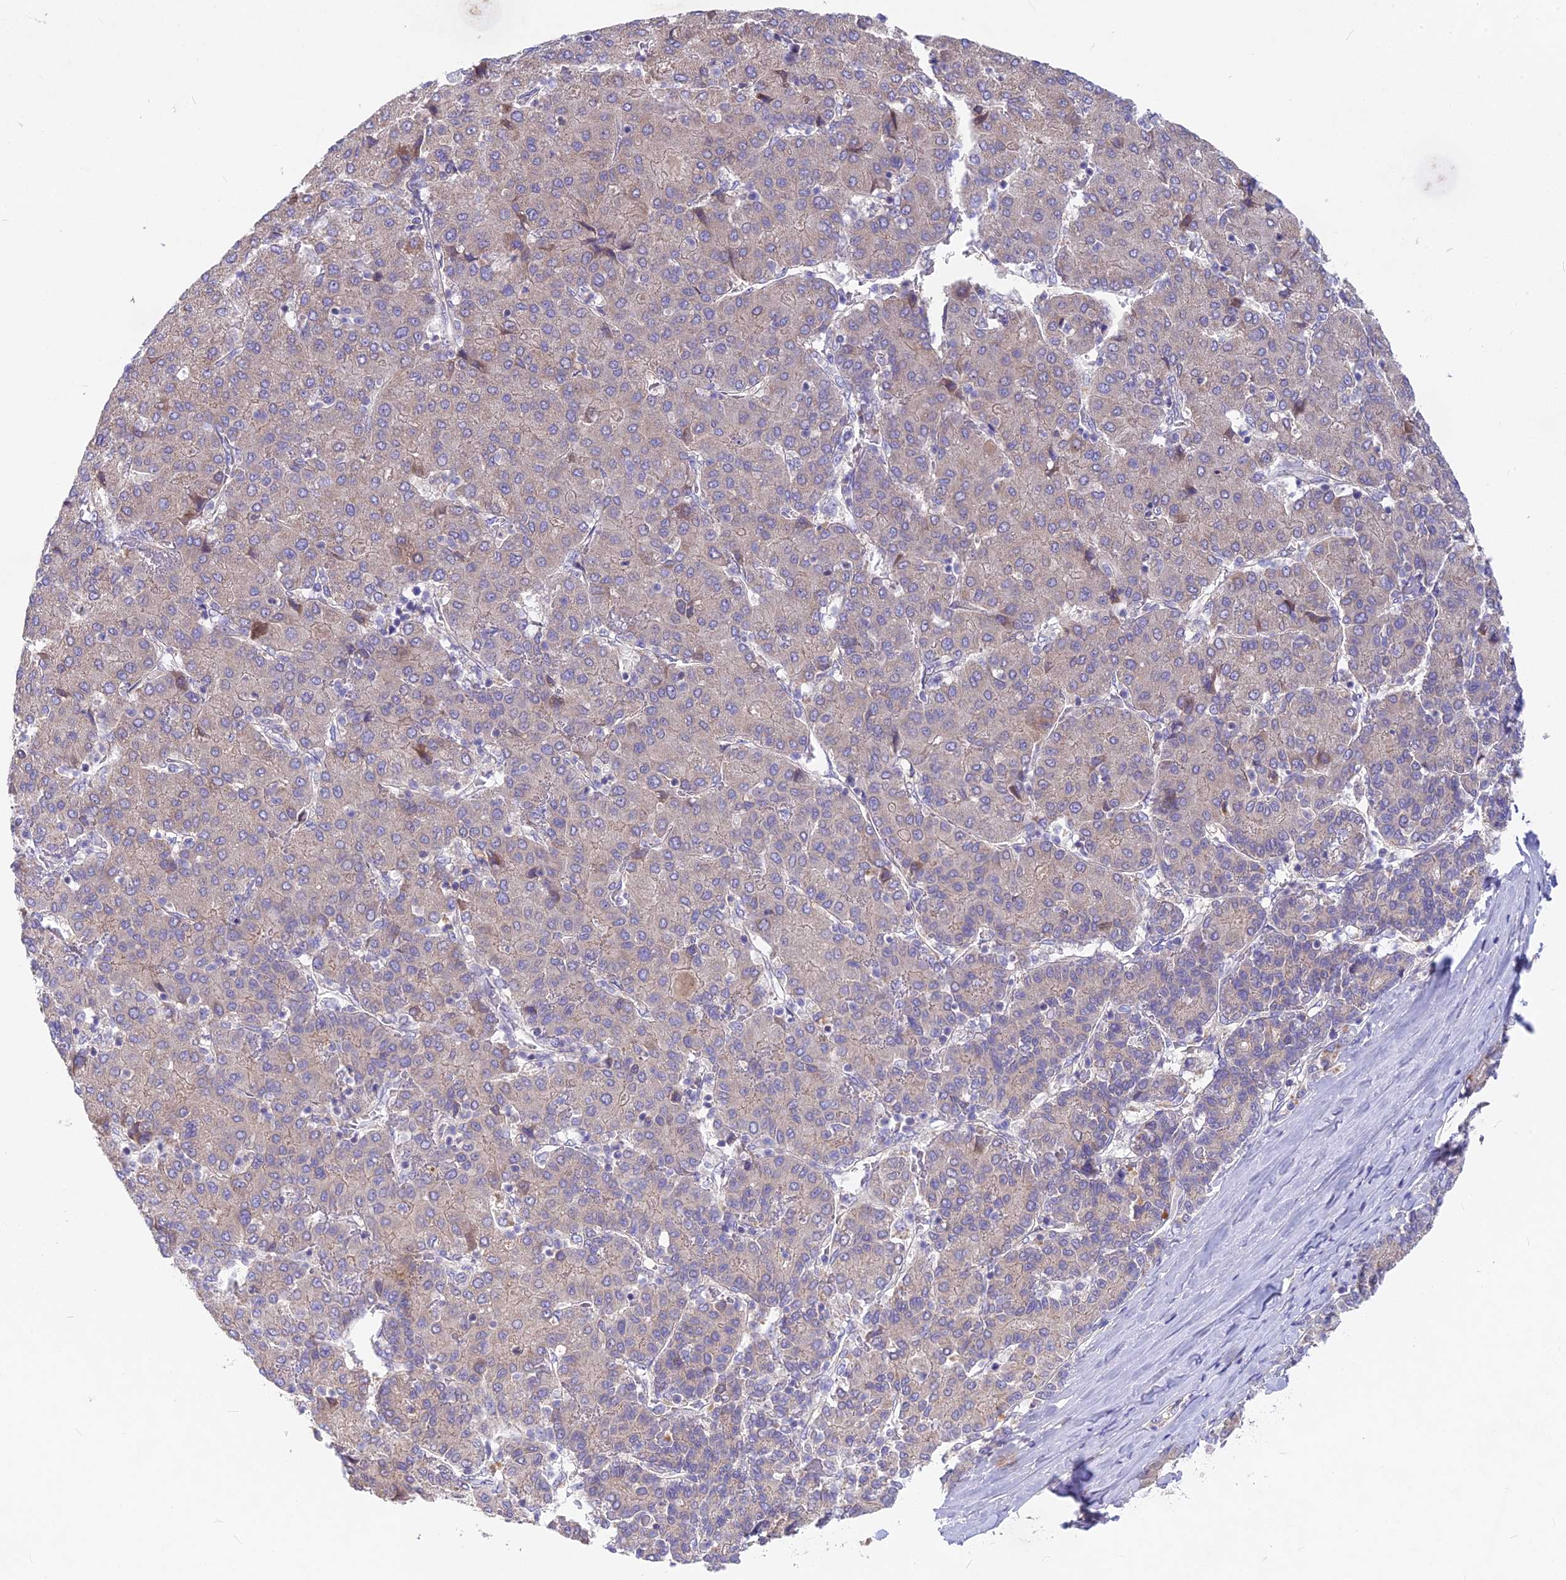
{"staining": {"intensity": "weak", "quantity": "25%-75%", "location": "cytoplasmic/membranous"}, "tissue": "liver cancer", "cell_type": "Tumor cells", "image_type": "cancer", "snomed": [{"axis": "morphology", "description": "Carcinoma, Hepatocellular, NOS"}, {"axis": "topography", "description": "Liver"}], "caption": "Liver hepatocellular carcinoma stained with a protein marker shows weak staining in tumor cells.", "gene": "PZP", "patient": {"sex": "male", "age": 65}}